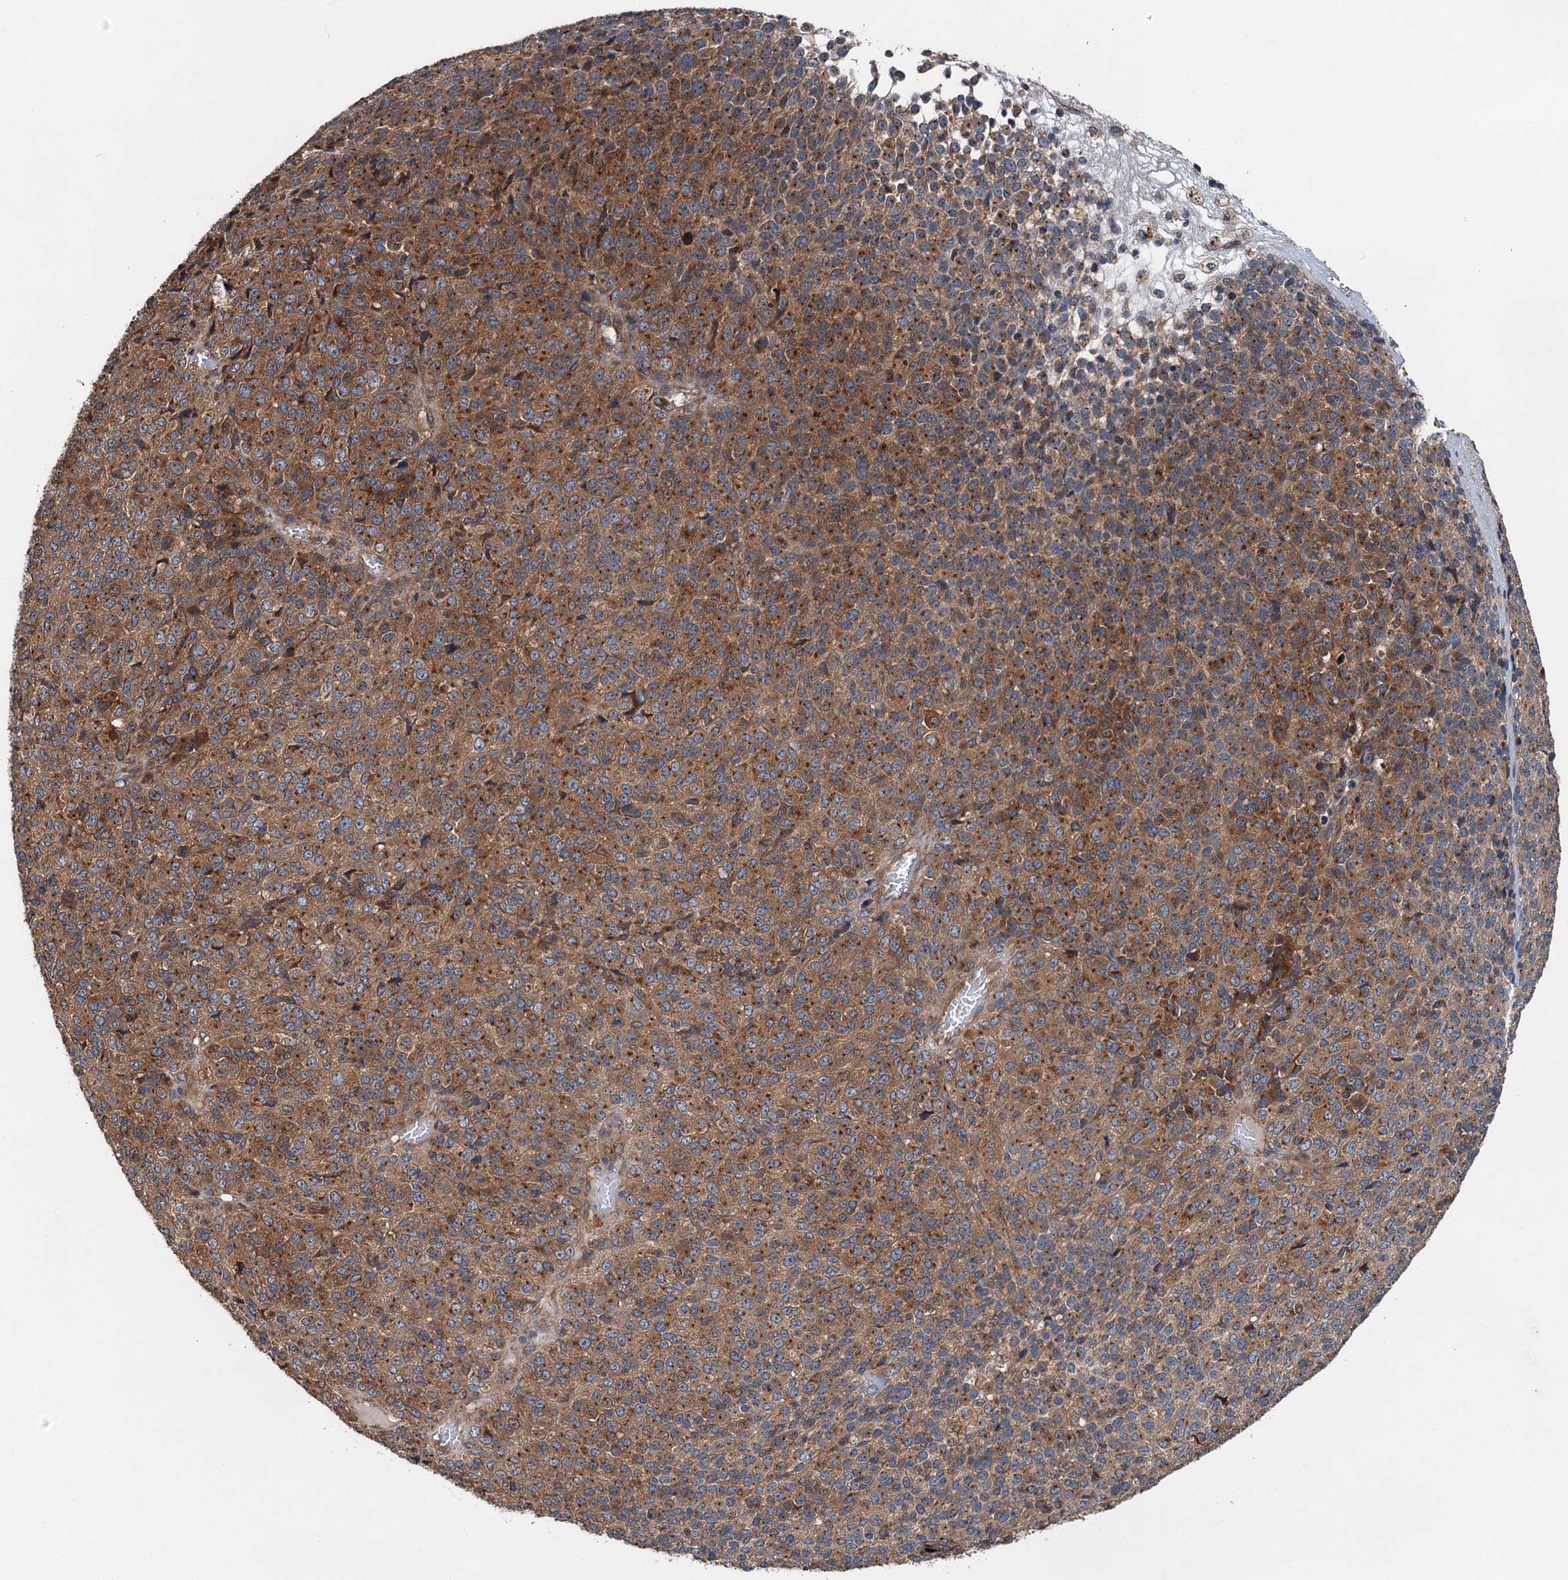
{"staining": {"intensity": "moderate", "quantity": ">75%", "location": "cytoplasmic/membranous"}, "tissue": "melanoma", "cell_type": "Tumor cells", "image_type": "cancer", "snomed": [{"axis": "morphology", "description": "Malignant melanoma, Metastatic site"}, {"axis": "topography", "description": "Brain"}], "caption": "Immunohistochemical staining of human malignant melanoma (metastatic site) exhibits medium levels of moderate cytoplasmic/membranous protein expression in about >75% of tumor cells.", "gene": "COG3", "patient": {"sex": "female", "age": 56}}